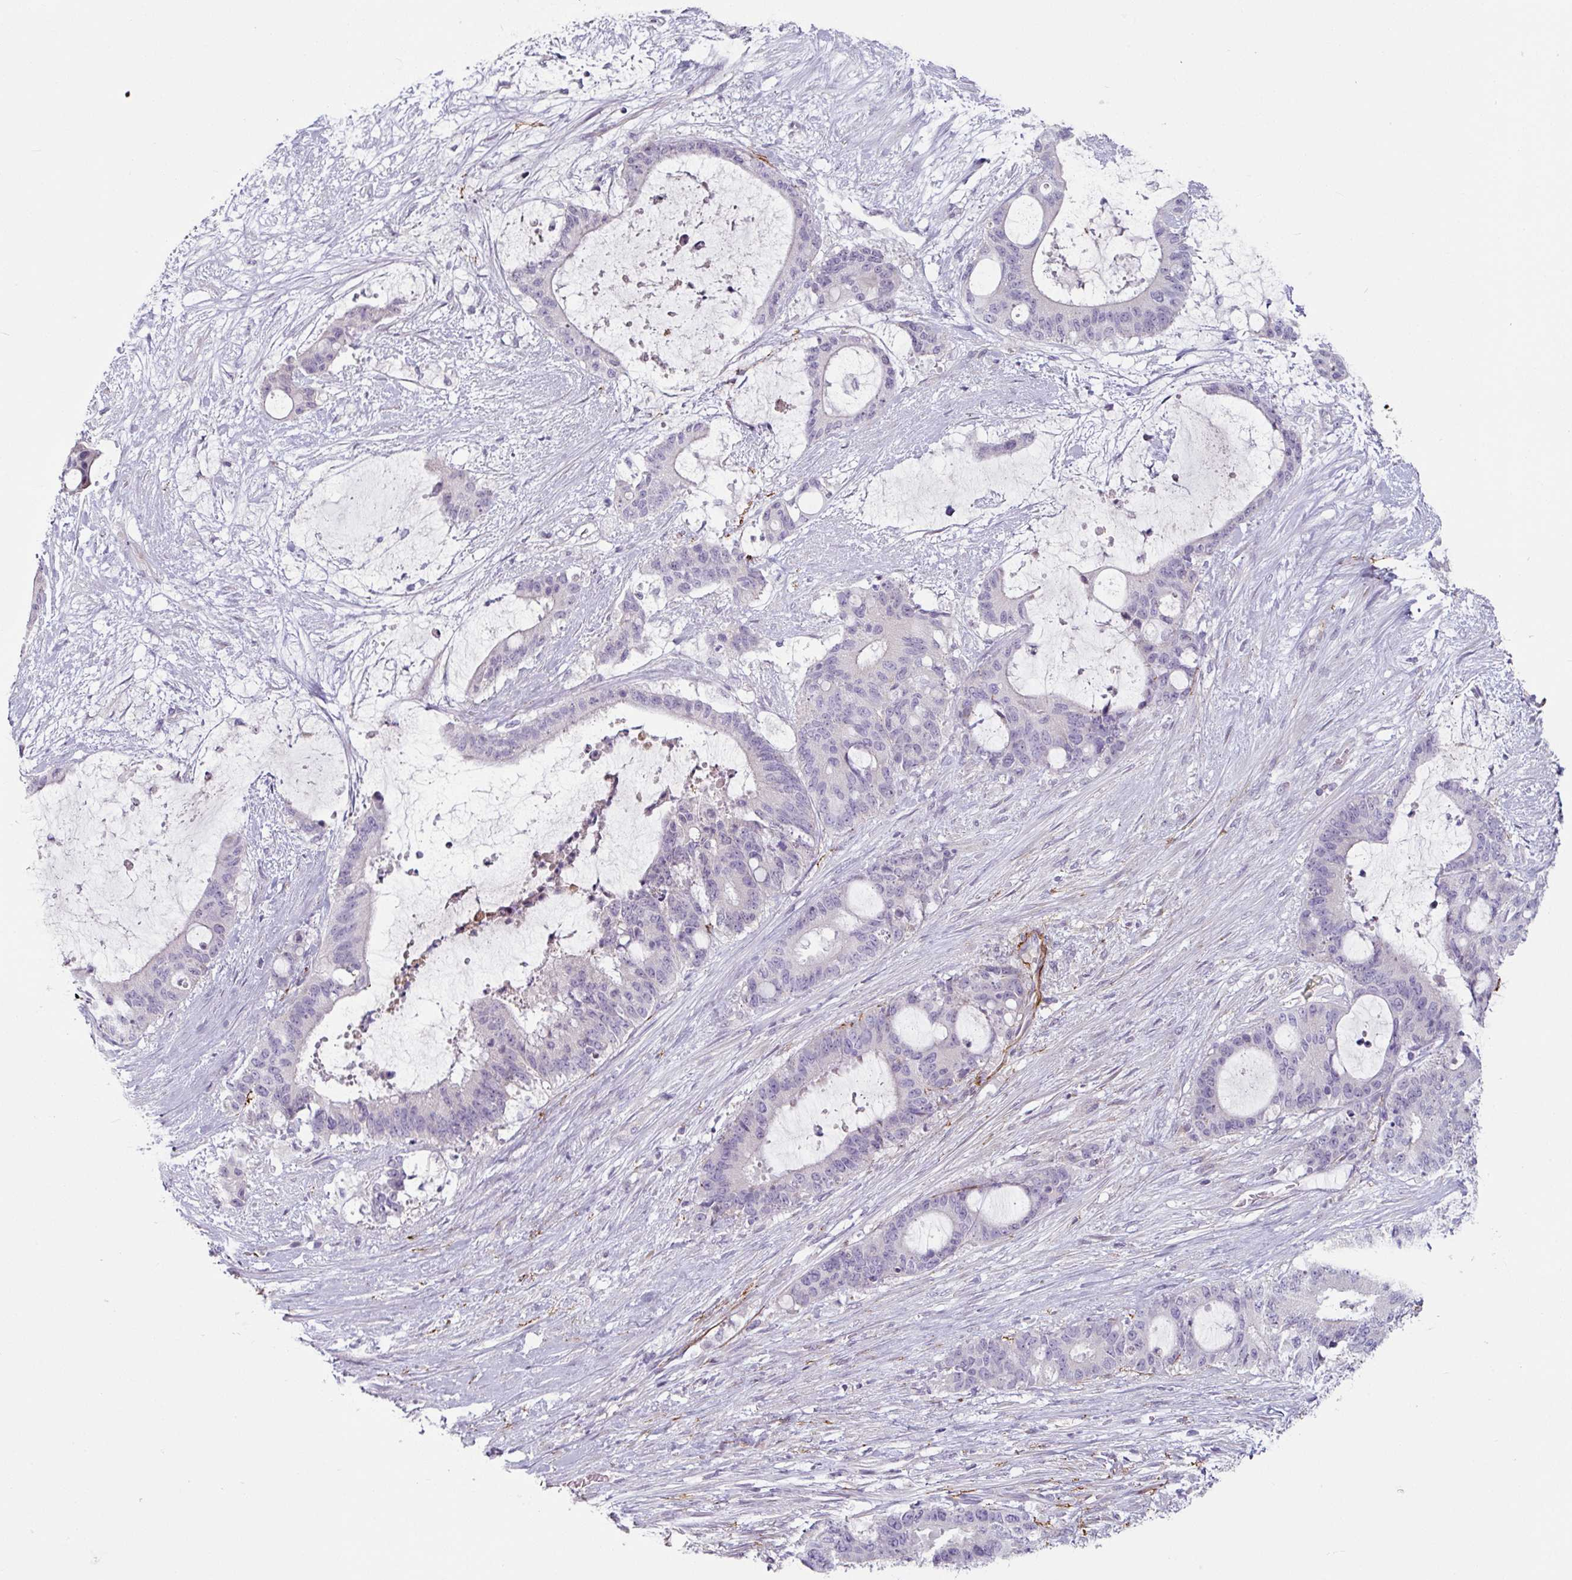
{"staining": {"intensity": "negative", "quantity": "none", "location": "none"}, "tissue": "liver cancer", "cell_type": "Tumor cells", "image_type": "cancer", "snomed": [{"axis": "morphology", "description": "Normal tissue, NOS"}, {"axis": "morphology", "description": "Cholangiocarcinoma"}, {"axis": "topography", "description": "Liver"}, {"axis": "topography", "description": "Peripheral nerve tissue"}], "caption": "This micrograph is of liver cancer (cholangiocarcinoma) stained with immunohistochemistry (IHC) to label a protein in brown with the nuclei are counter-stained blue. There is no expression in tumor cells. (Immunohistochemistry, brightfield microscopy, high magnification).", "gene": "MTMR14", "patient": {"sex": "female", "age": 73}}